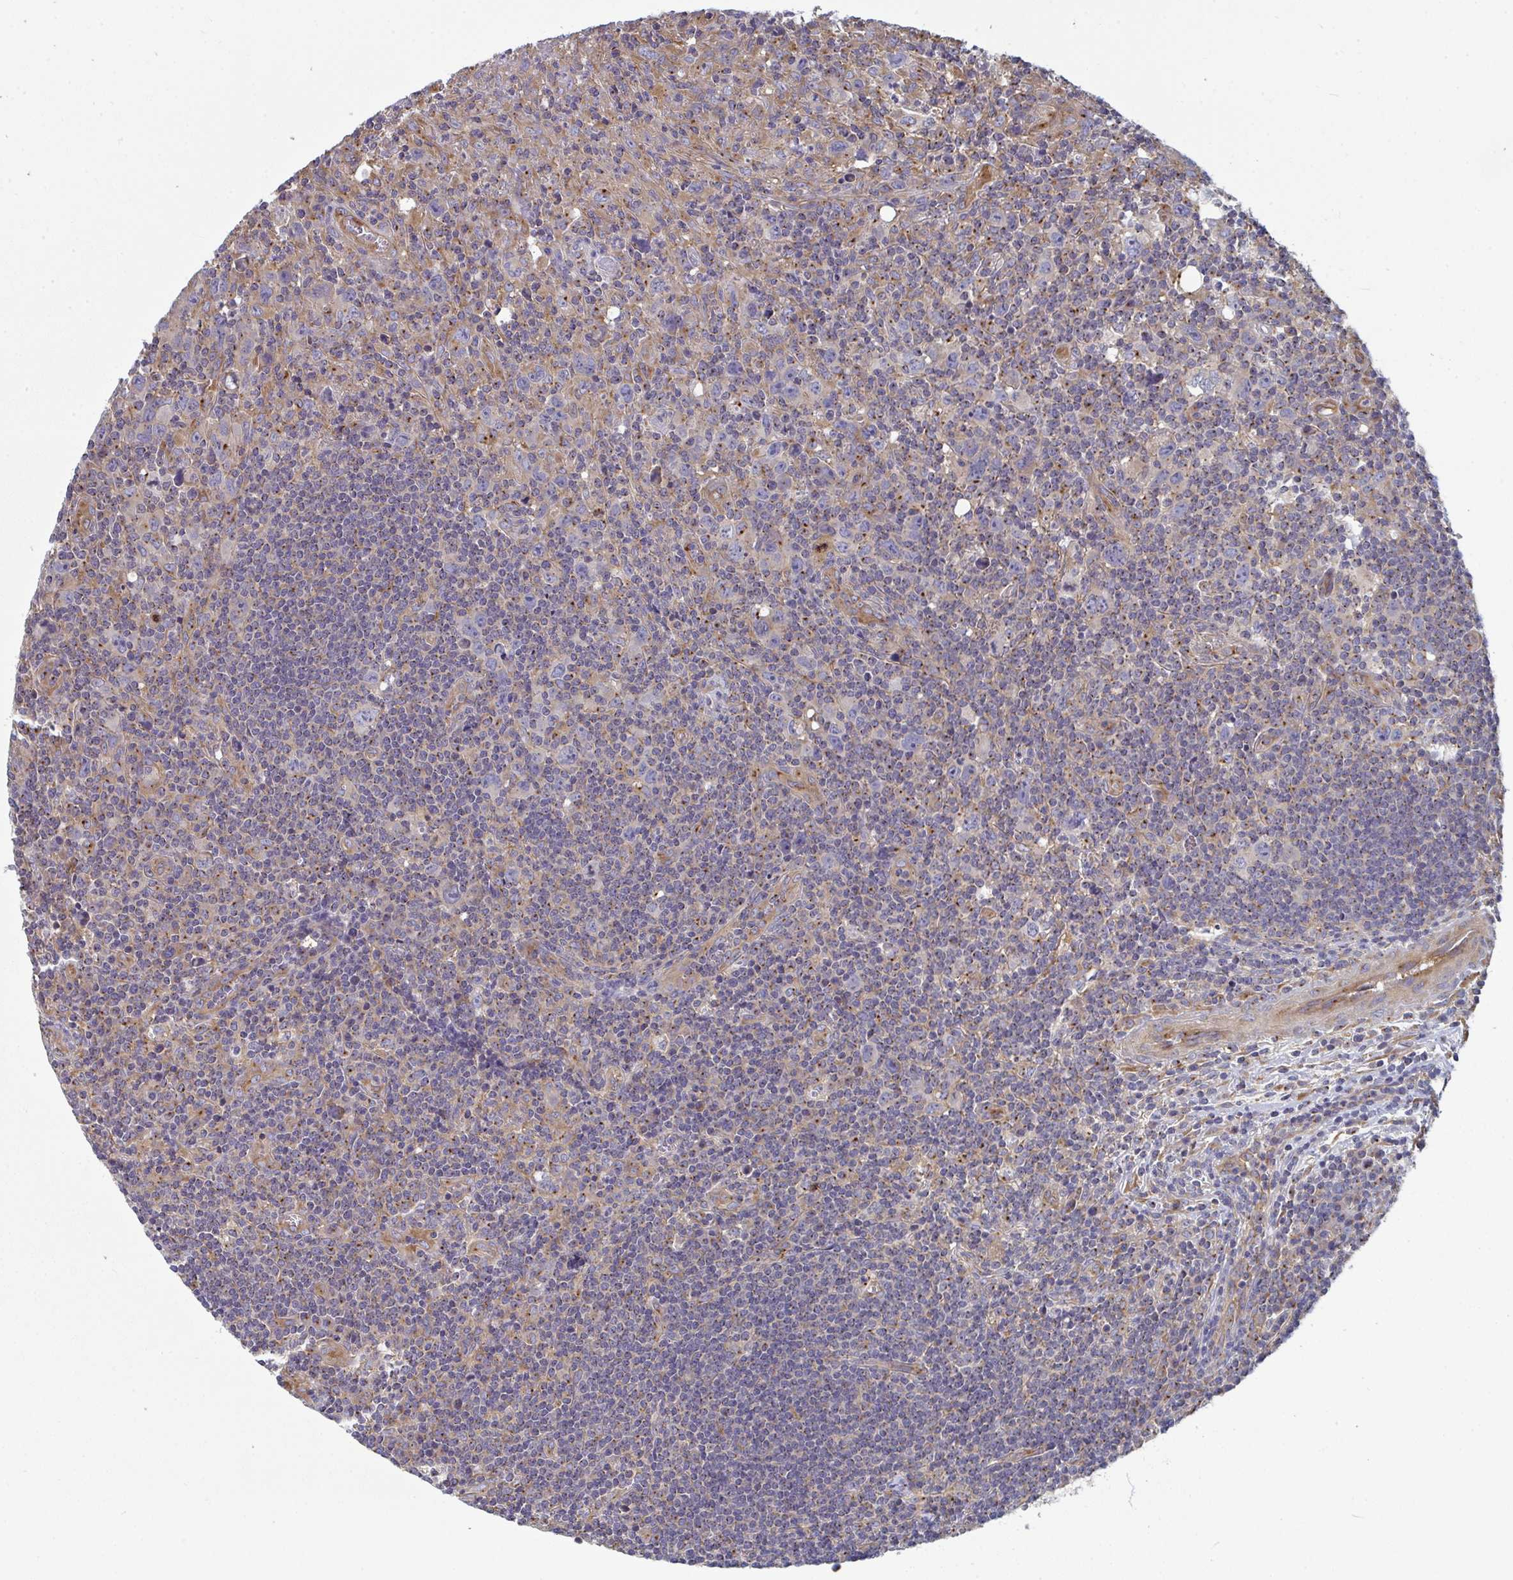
{"staining": {"intensity": "weak", "quantity": "25%-75%", "location": "cytoplasmic/membranous"}, "tissue": "lymphoma", "cell_type": "Tumor cells", "image_type": "cancer", "snomed": [{"axis": "morphology", "description": "Hodgkin's disease, NOS"}, {"axis": "topography", "description": "Lymph node"}], "caption": "An immunohistochemistry image of tumor tissue is shown. Protein staining in brown labels weak cytoplasmic/membranous positivity in lymphoma within tumor cells.", "gene": "DYNC1I2", "patient": {"sex": "female", "age": 18}}